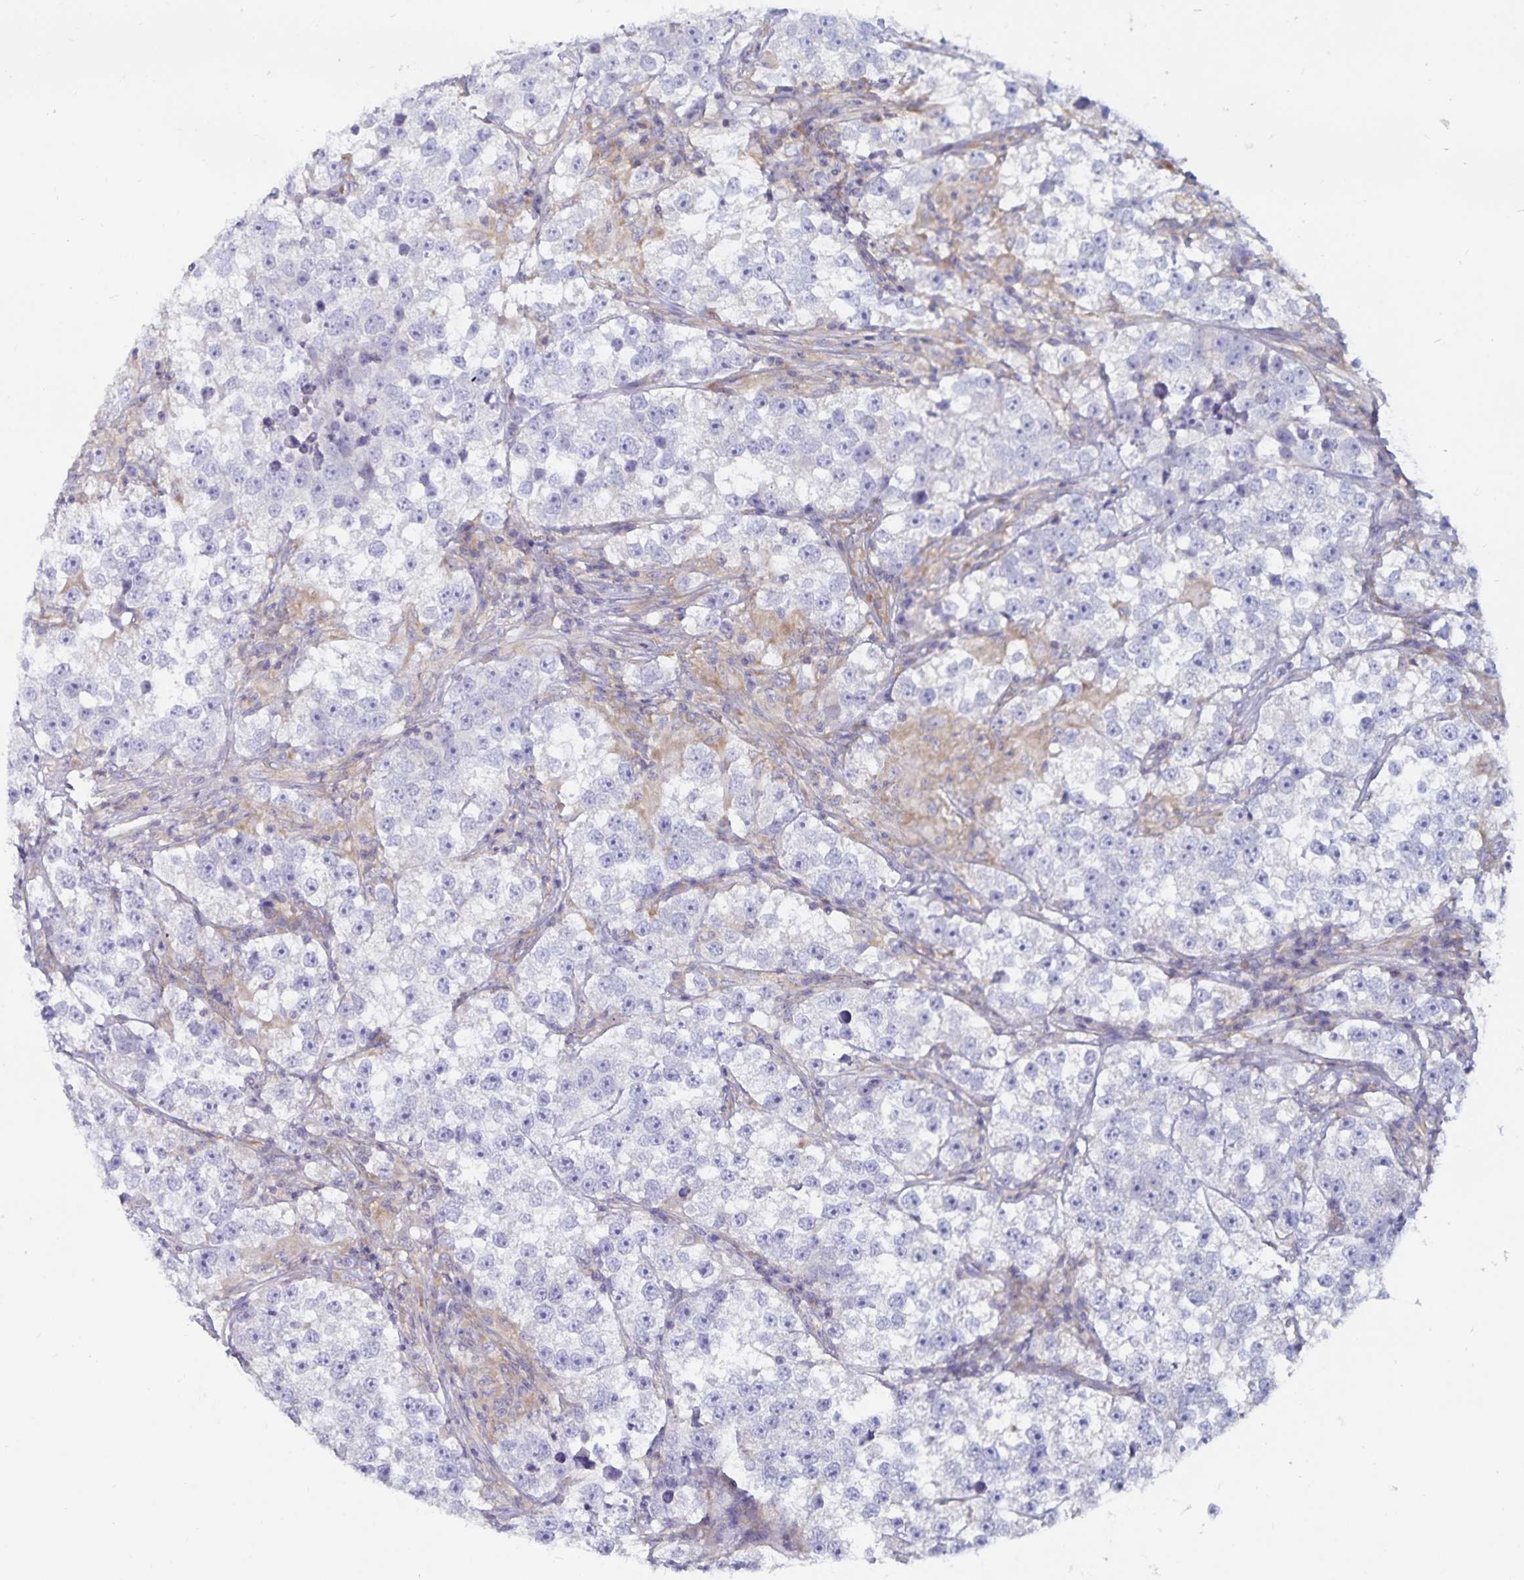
{"staining": {"intensity": "negative", "quantity": "none", "location": "none"}, "tissue": "testis cancer", "cell_type": "Tumor cells", "image_type": "cancer", "snomed": [{"axis": "morphology", "description": "Seminoma, NOS"}, {"axis": "topography", "description": "Testis"}], "caption": "A histopathology image of human testis seminoma is negative for staining in tumor cells. (DAB (3,3'-diaminobenzidine) immunohistochemistry (IHC) visualized using brightfield microscopy, high magnification).", "gene": "FAM120A", "patient": {"sex": "male", "age": 46}}